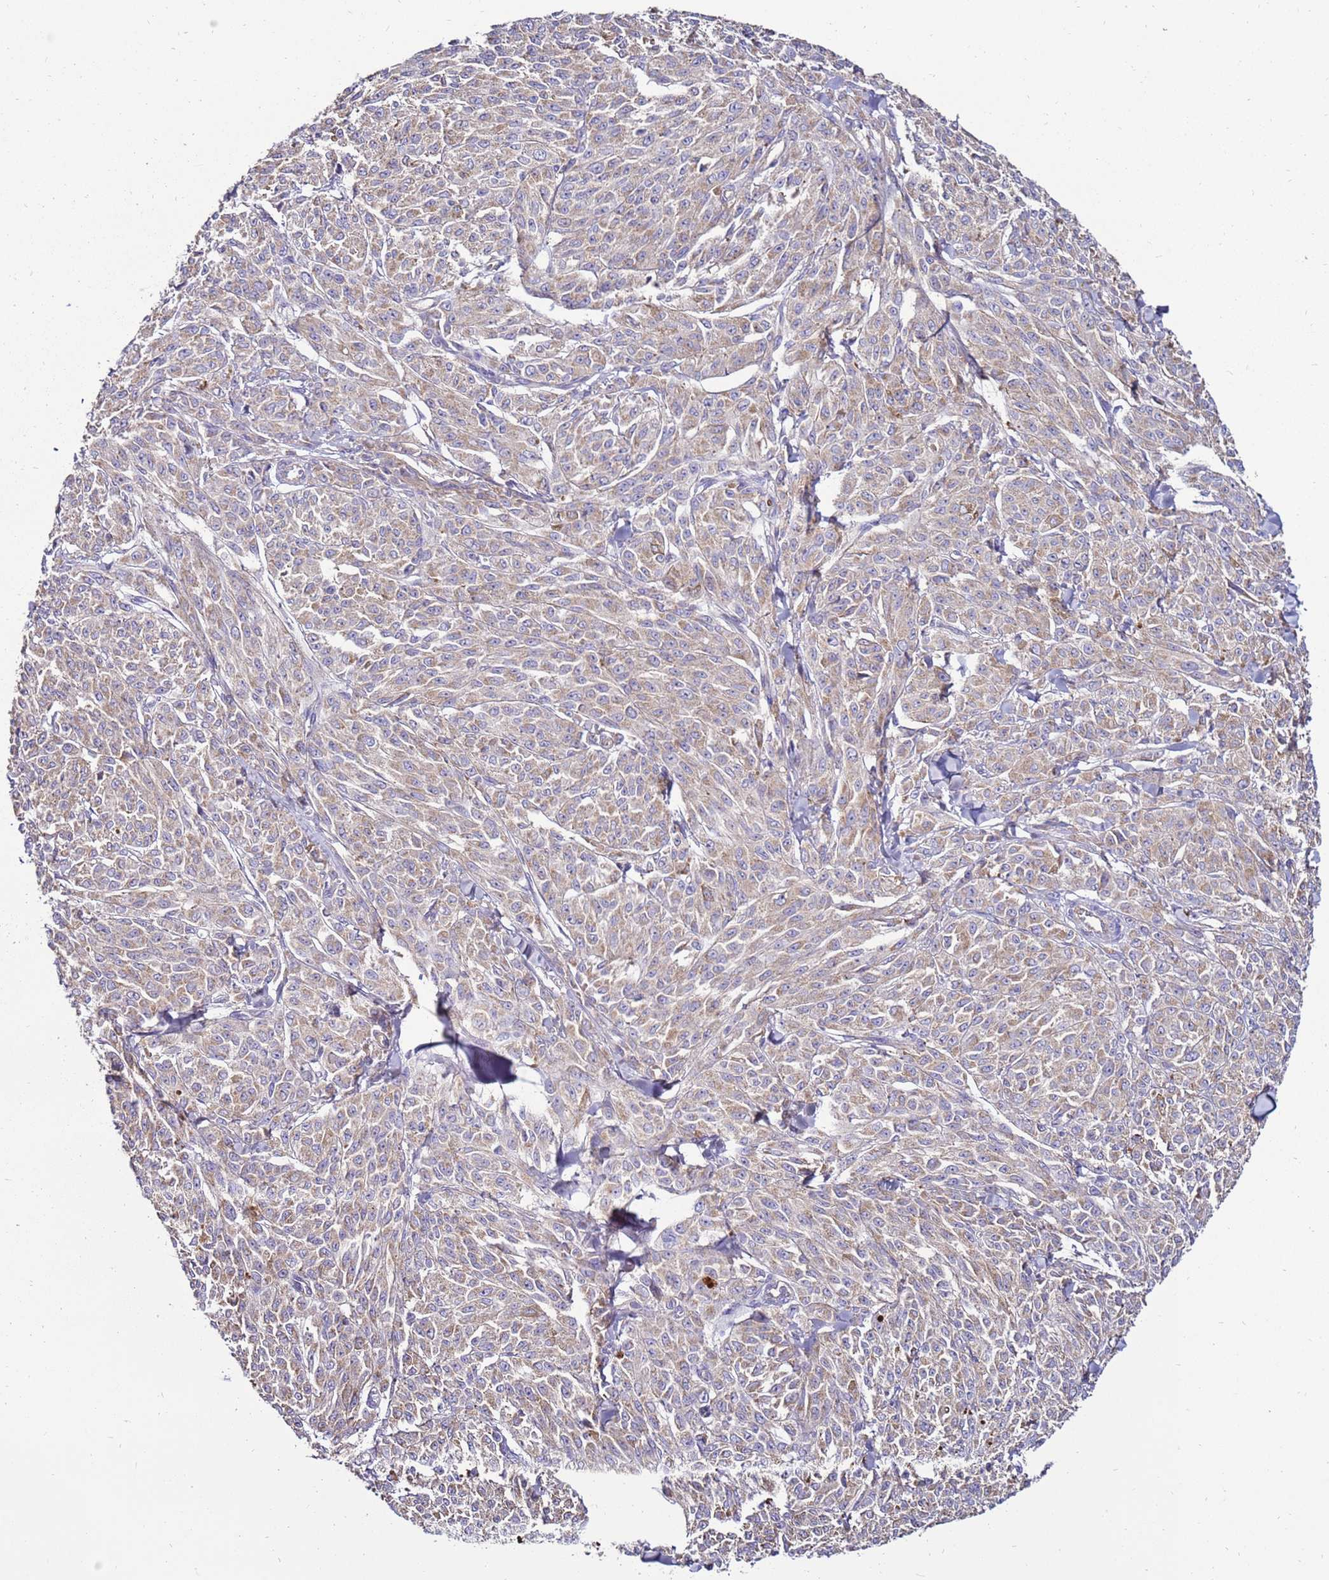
{"staining": {"intensity": "weak", "quantity": "25%-75%", "location": "cytoplasmic/membranous"}, "tissue": "melanoma", "cell_type": "Tumor cells", "image_type": "cancer", "snomed": [{"axis": "morphology", "description": "Malignant melanoma, NOS"}, {"axis": "topography", "description": "Skin"}], "caption": "Protein expression analysis of human malignant melanoma reveals weak cytoplasmic/membranous expression in about 25%-75% of tumor cells. (DAB (3,3'-diaminobenzidine) = brown stain, brightfield microscopy at high magnification).", "gene": "TRAPPC4", "patient": {"sex": "female", "age": 52}}